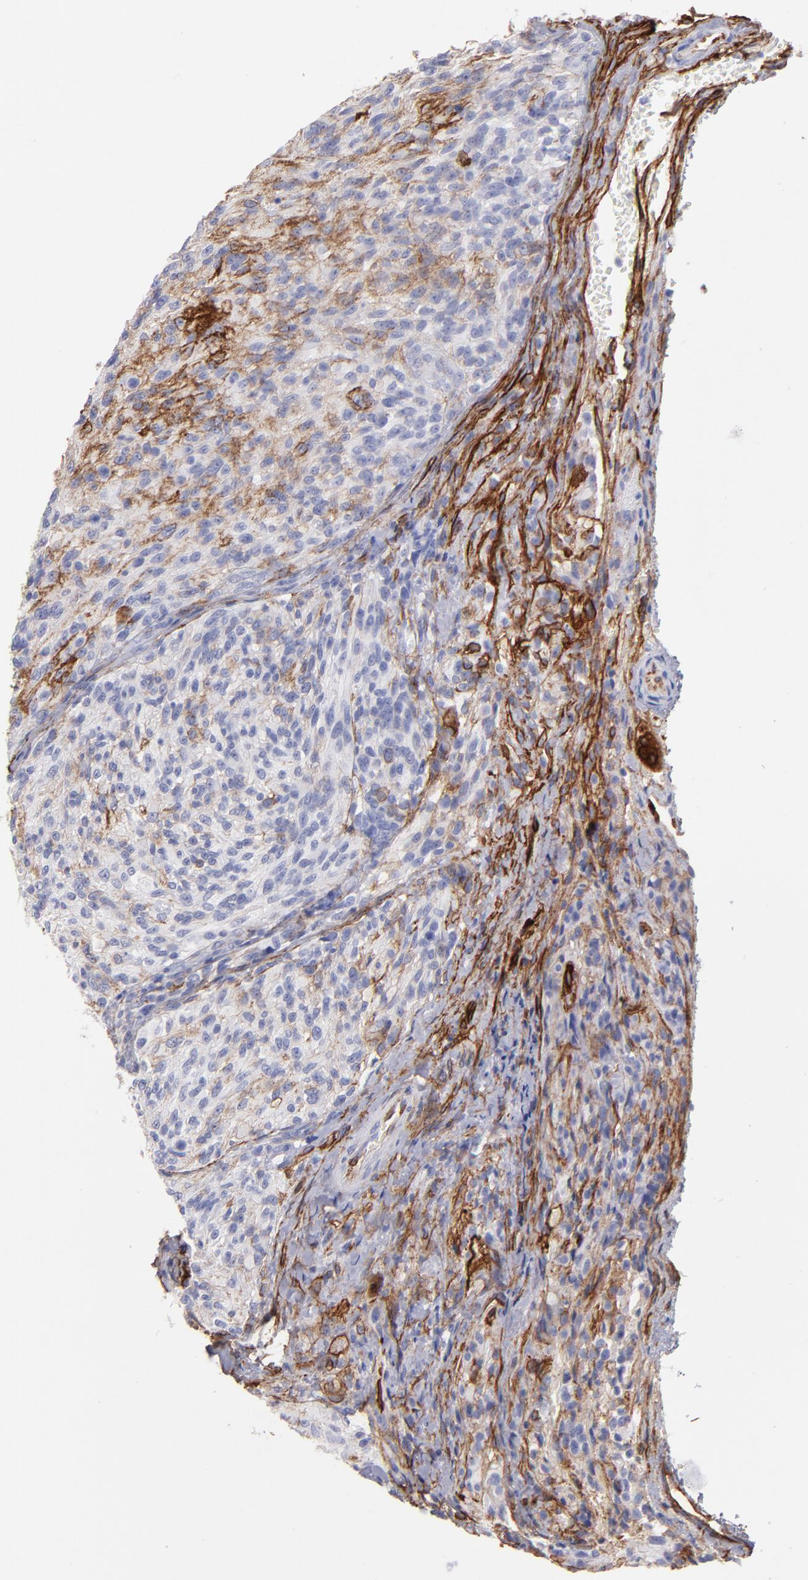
{"staining": {"intensity": "strong", "quantity": "25%-75%", "location": "cytoplasmic/membranous"}, "tissue": "glioma", "cell_type": "Tumor cells", "image_type": "cancer", "snomed": [{"axis": "morphology", "description": "Normal tissue, NOS"}, {"axis": "morphology", "description": "Glioma, malignant, High grade"}, {"axis": "topography", "description": "Cerebral cortex"}], "caption": "An image showing strong cytoplasmic/membranous expression in approximately 25%-75% of tumor cells in malignant glioma (high-grade), as visualized by brown immunohistochemical staining.", "gene": "AHNAK2", "patient": {"sex": "male", "age": 56}}